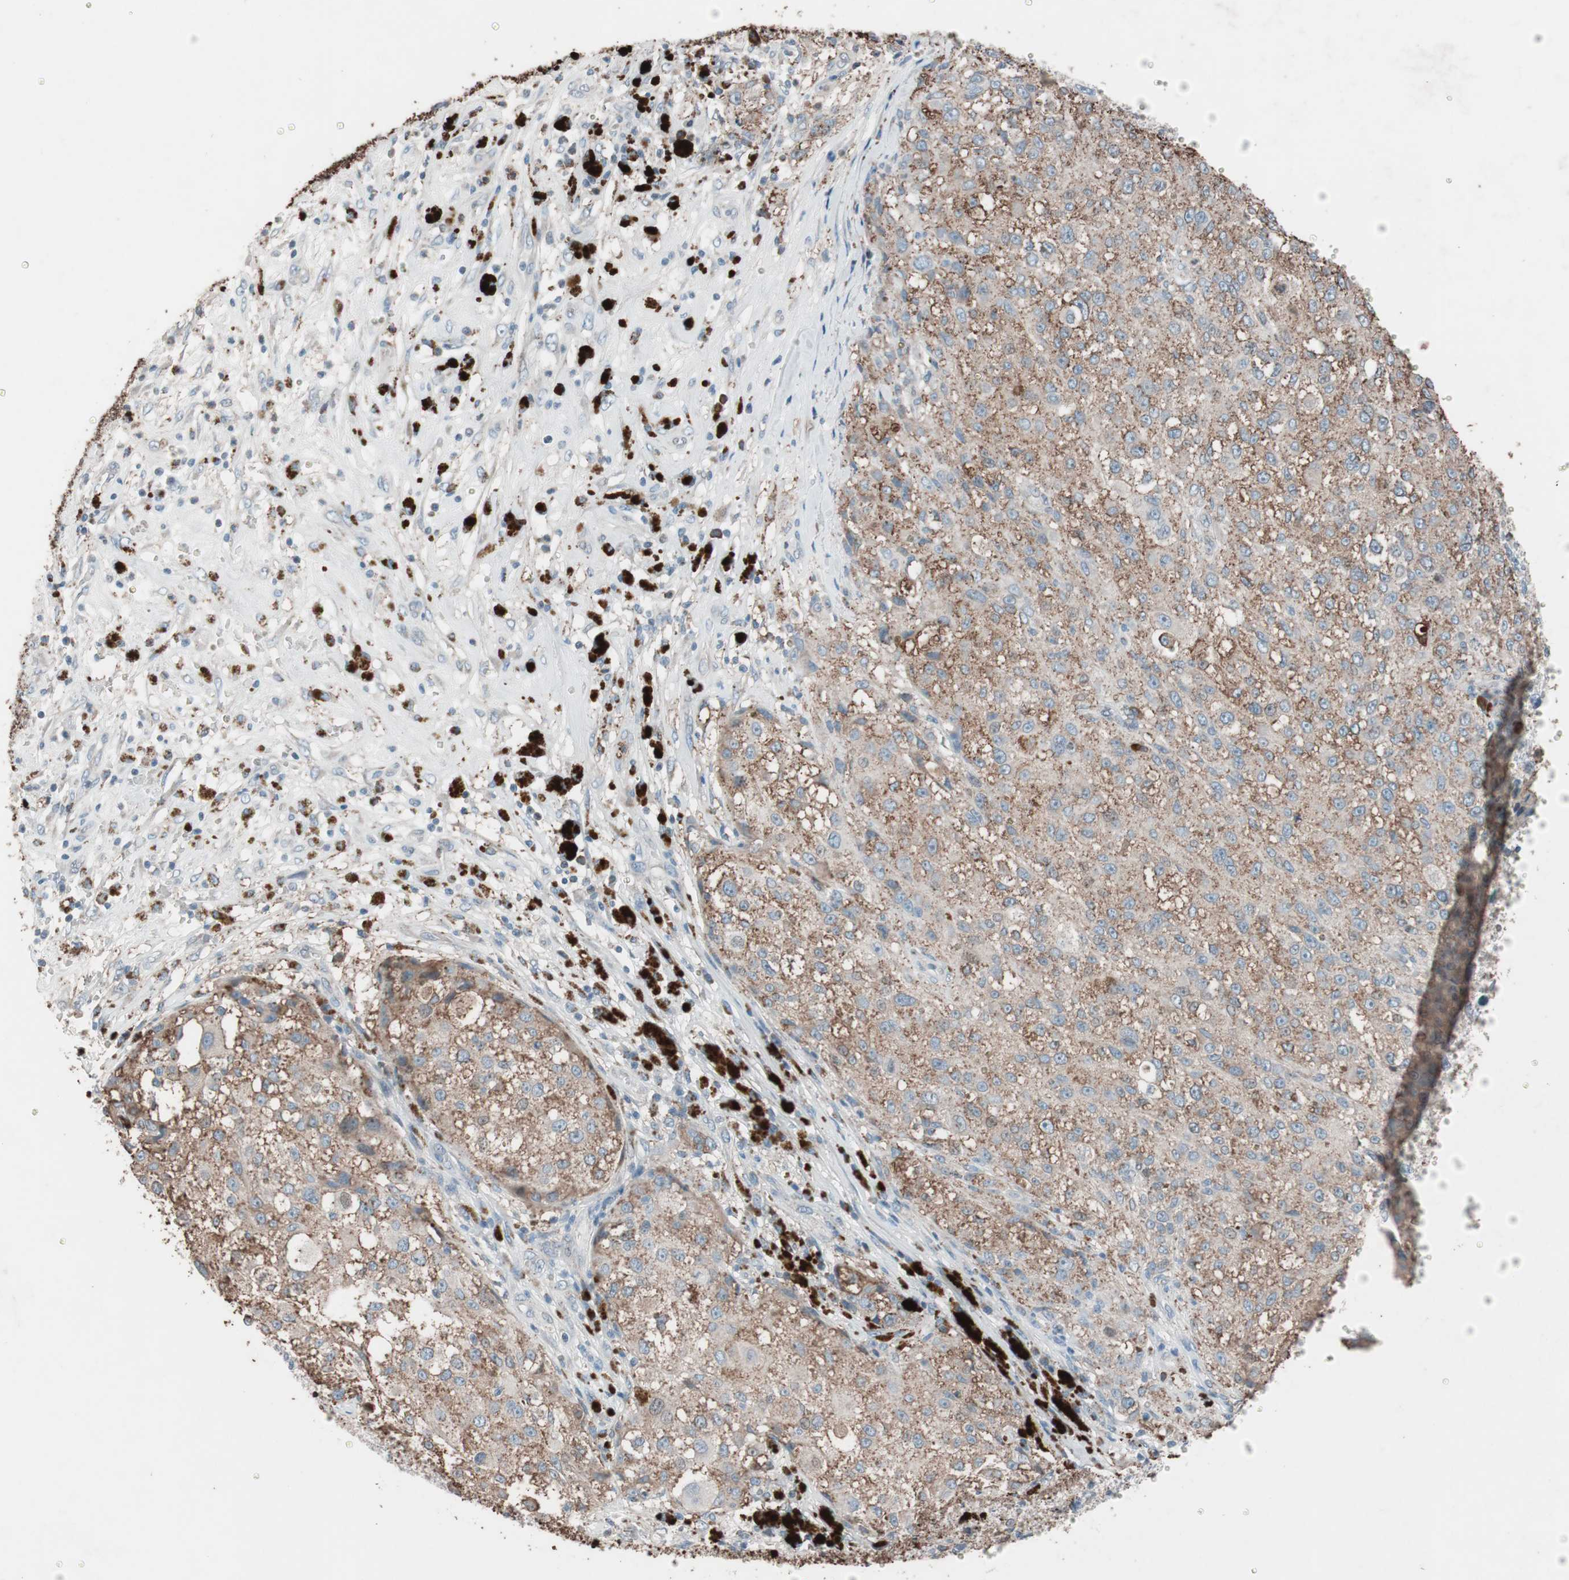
{"staining": {"intensity": "moderate", "quantity": "25%-75%", "location": "cytoplasmic/membranous"}, "tissue": "melanoma", "cell_type": "Tumor cells", "image_type": "cancer", "snomed": [{"axis": "morphology", "description": "Necrosis, NOS"}, {"axis": "morphology", "description": "Malignant melanoma, NOS"}, {"axis": "topography", "description": "Skin"}], "caption": "About 25%-75% of tumor cells in human malignant melanoma exhibit moderate cytoplasmic/membranous protein staining as visualized by brown immunohistochemical staining.", "gene": "GRB7", "patient": {"sex": "female", "age": 87}}